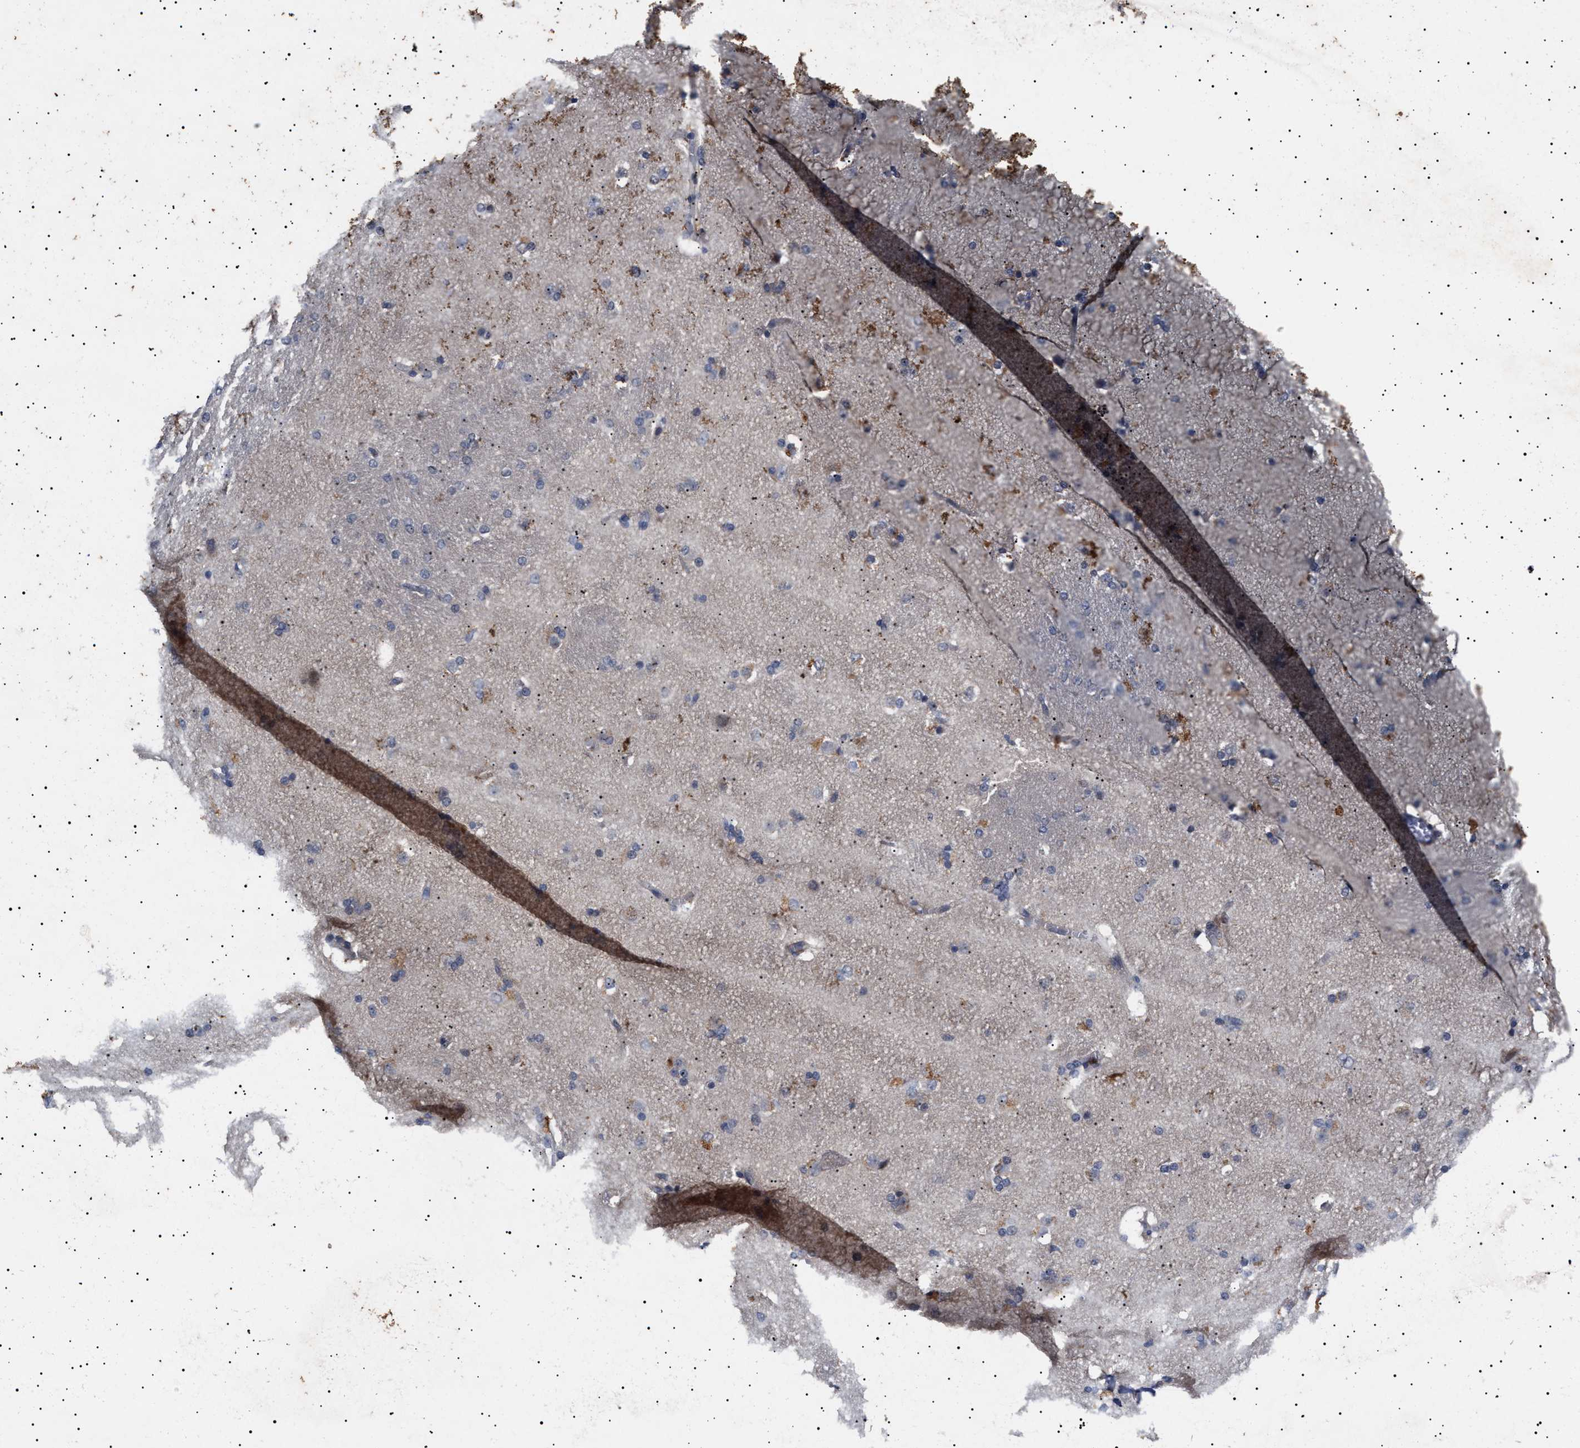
{"staining": {"intensity": "weak", "quantity": "25%-75%", "location": "cytoplasmic/membranous"}, "tissue": "caudate", "cell_type": "Glial cells", "image_type": "normal", "snomed": [{"axis": "morphology", "description": "Normal tissue, NOS"}, {"axis": "topography", "description": "Lateral ventricle wall"}], "caption": "Immunohistochemical staining of unremarkable caudate exhibits low levels of weak cytoplasmic/membranous staining in about 25%-75% of glial cells. The staining is performed using DAB brown chromogen to label protein expression. The nuclei are counter-stained blue using hematoxylin.", "gene": "NPLOC4", "patient": {"sex": "female", "age": 19}}